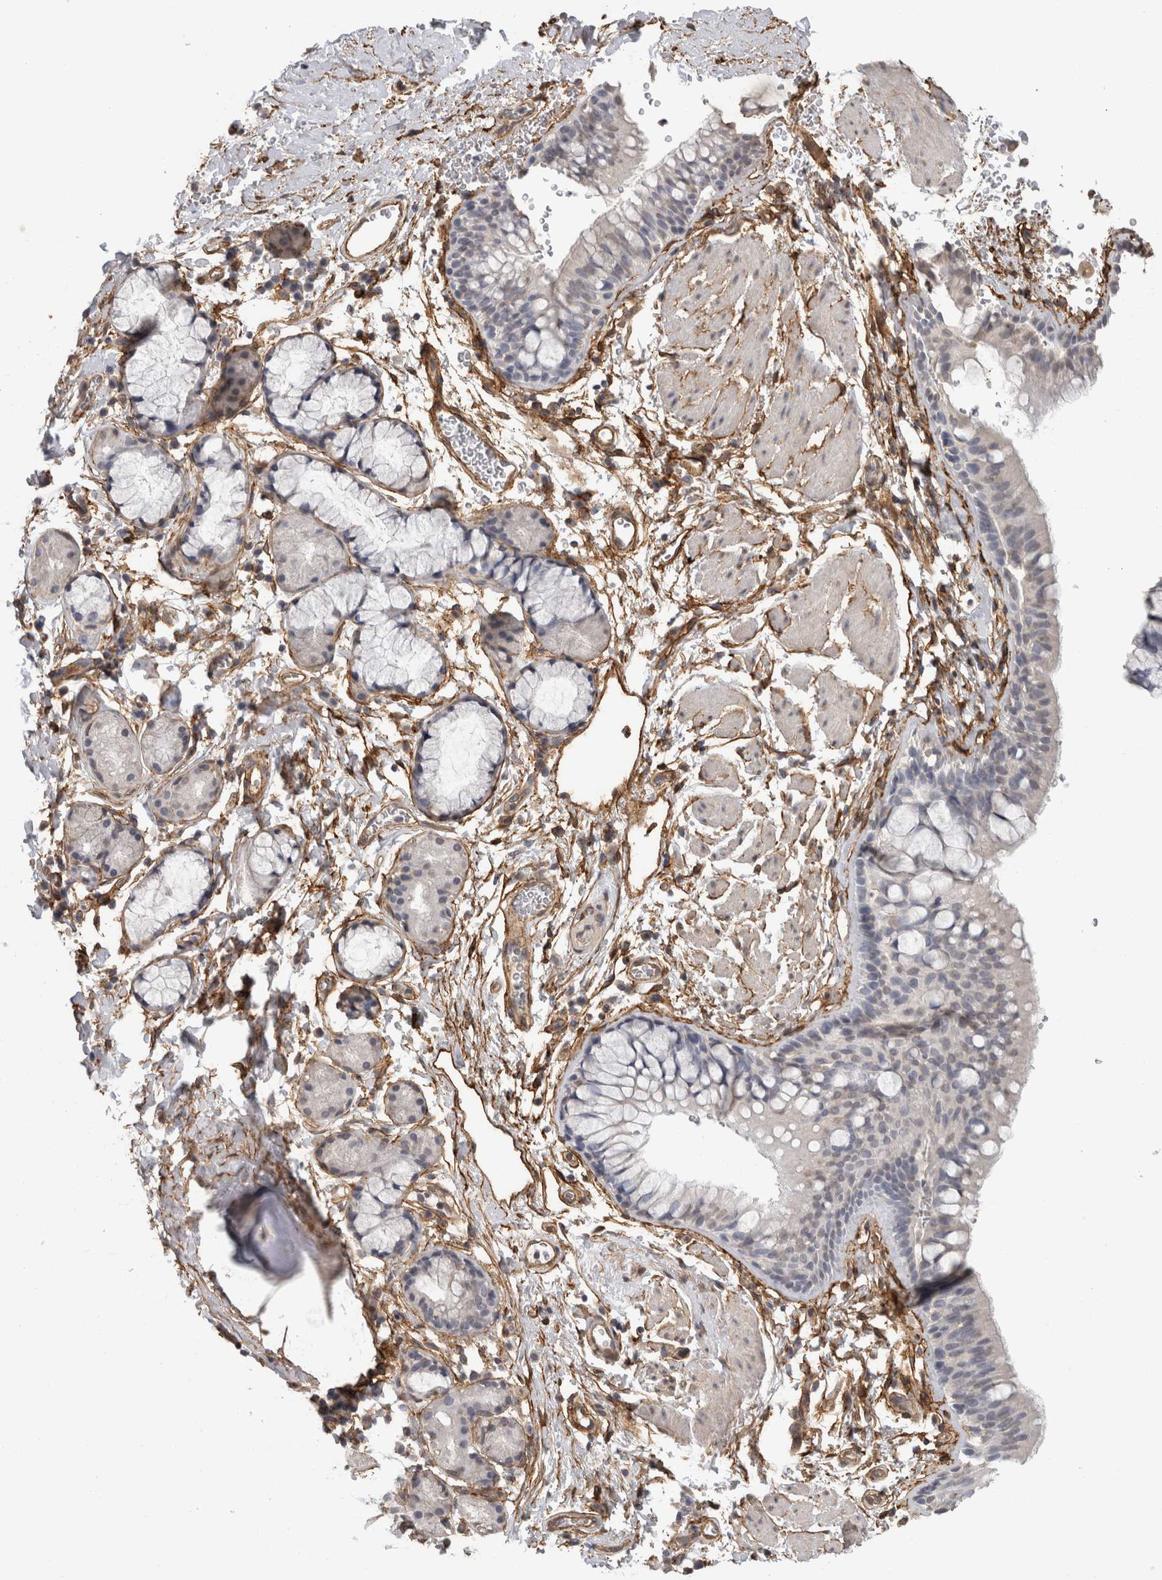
{"staining": {"intensity": "negative", "quantity": "none", "location": "none"}, "tissue": "bronchus", "cell_type": "Respiratory epithelial cells", "image_type": "normal", "snomed": [{"axis": "morphology", "description": "Normal tissue, NOS"}, {"axis": "topography", "description": "Cartilage tissue"}, {"axis": "topography", "description": "Bronchus"}], "caption": "Immunohistochemistry photomicrograph of normal human bronchus stained for a protein (brown), which exhibits no positivity in respiratory epithelial cells.", "gene": "RECK", "patient": {"sex": "female", "age": 53}}